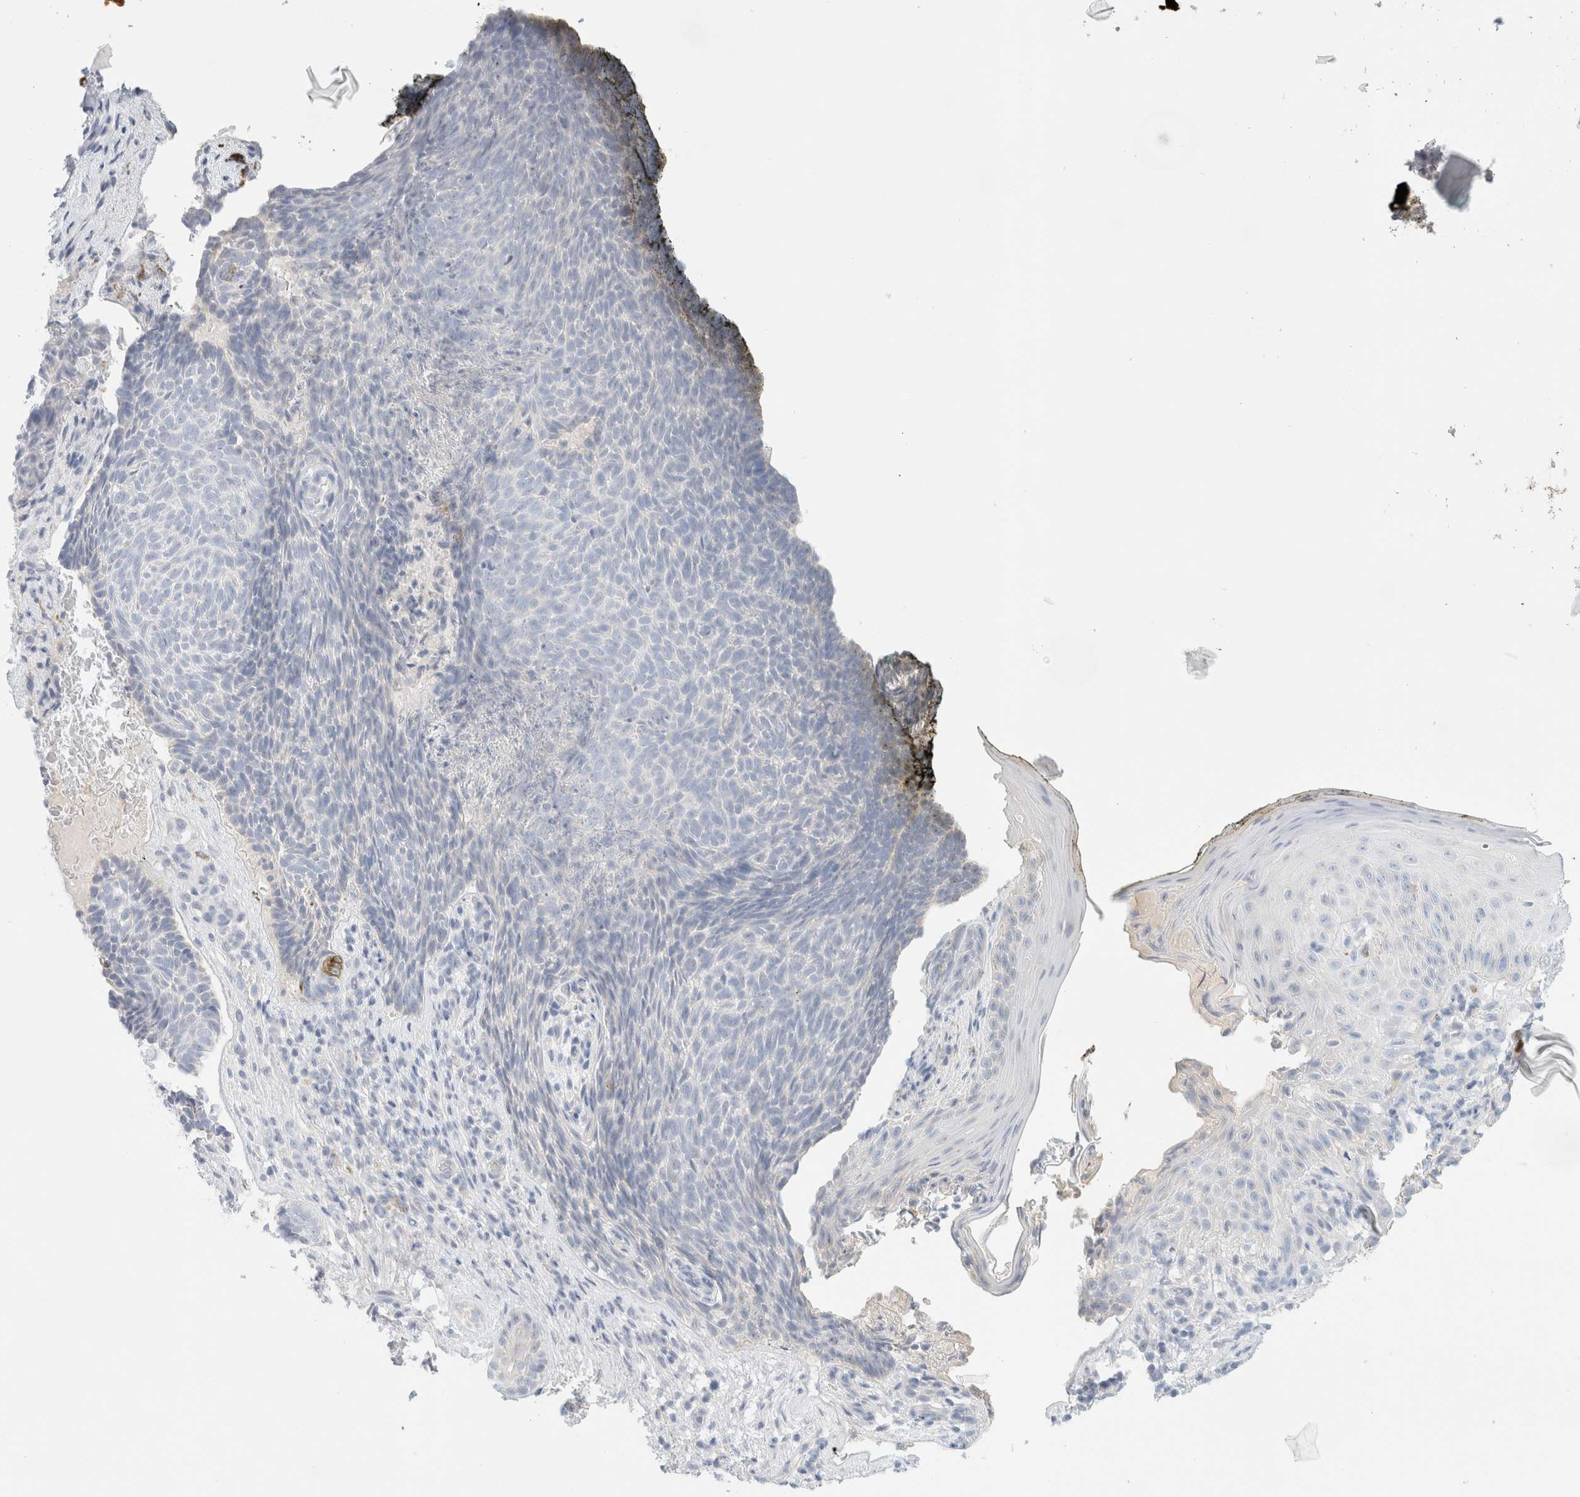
{"staining": {"intensity": "negative", "quantity": "none", "location": "none"}, "tissue": "skin cancer", "cell_type": "Tumor cells", "image_type": "cancer", "snomed": [{"axis": "morphology", "description": "Basal cell carcinoma"}, {"axis": "topography", "description": "Skin"}], "caption": "Protein analysis of basal cell carcinoma (skin) shows no significant expression in tumor cells.", "gene": "HEXD", "patient": {"sex": "male", "age": 61}}